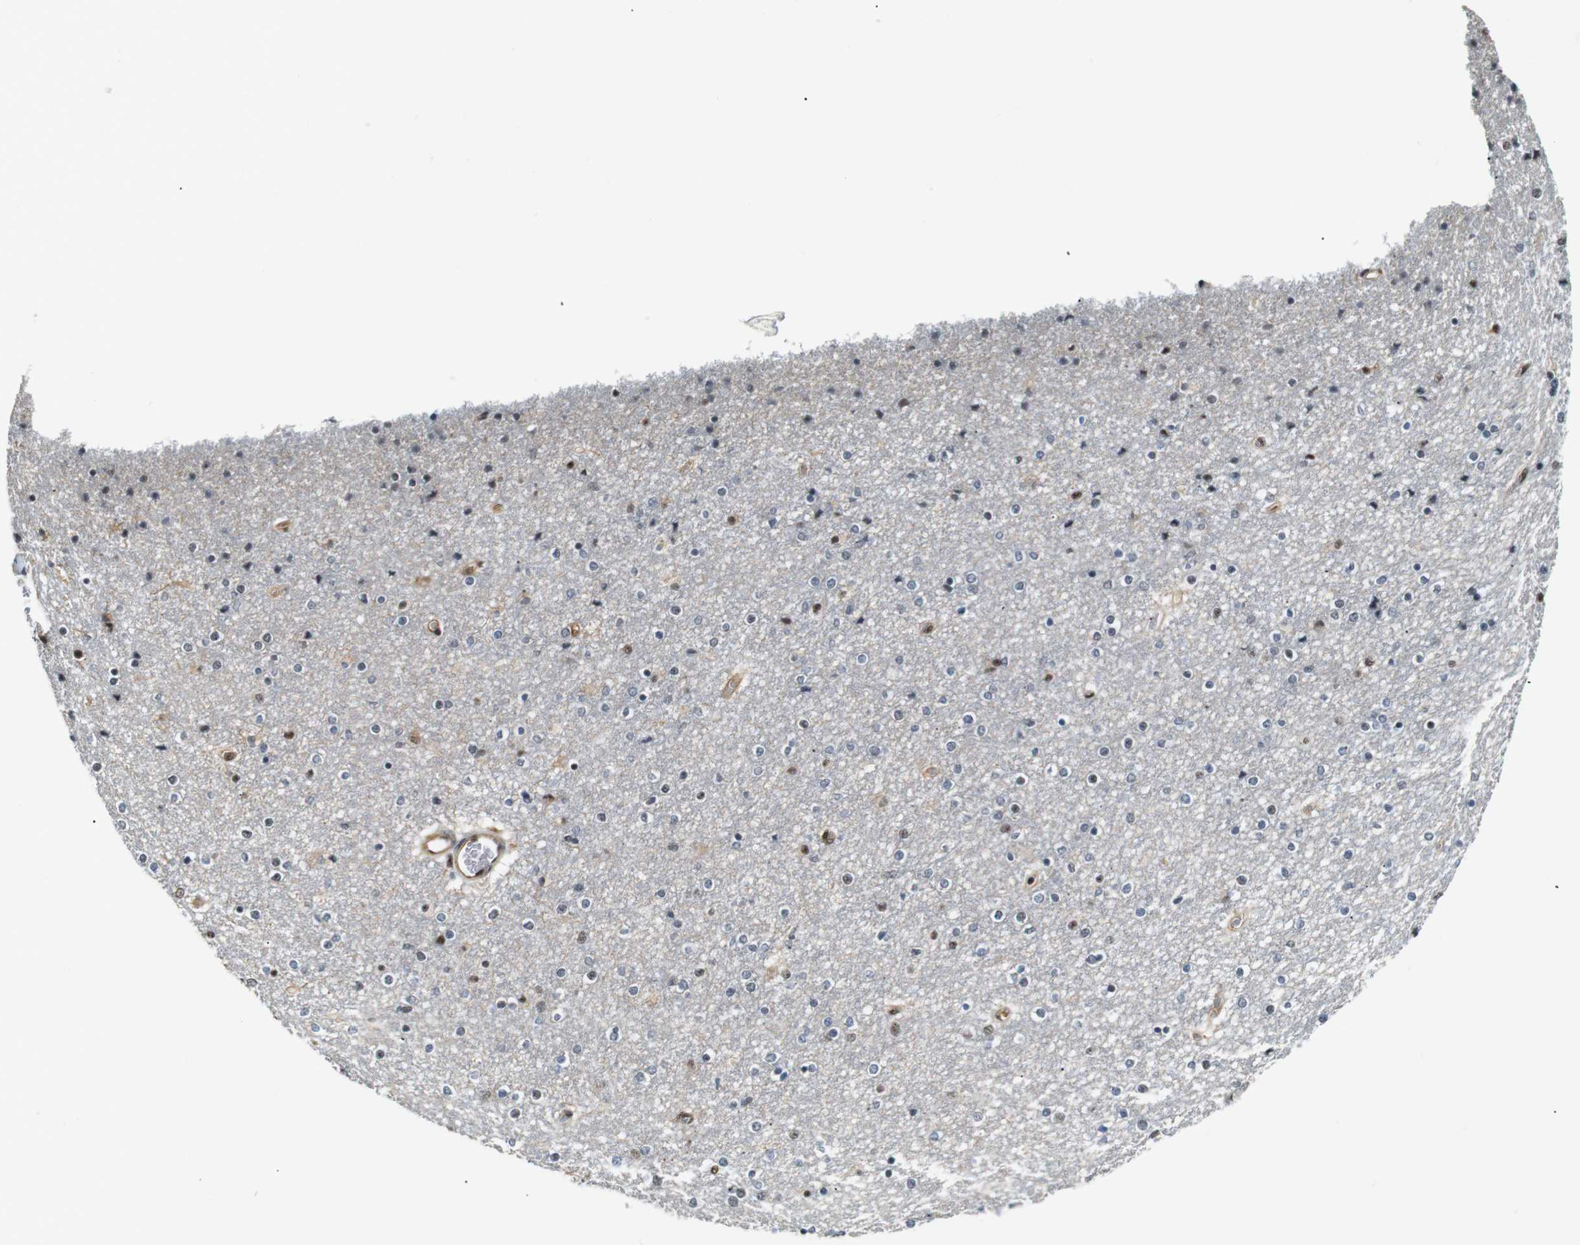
{"staining": {"intensity": "weak", "quantity": "<25%", "location": "nuclear"}, "tissue": "caudate", "cell_type": "Glial cells", "image_type": "normal", "snomed": [{"axis": "morphology", "description": "Normal tissue, NOS"}, {"axis": "topography", "description": "Lateral ventricle wall"}], "caption": "The micrograph exhibits no significant staining in glial cells of caudate. Brightfield microscopy of immunohistochemistry (IHC) stained with DAB (brown) and hematoxylin (blue), captured at high magnification.", "gene": "LXN", "patient": {"sex": "female", "age": 54}}